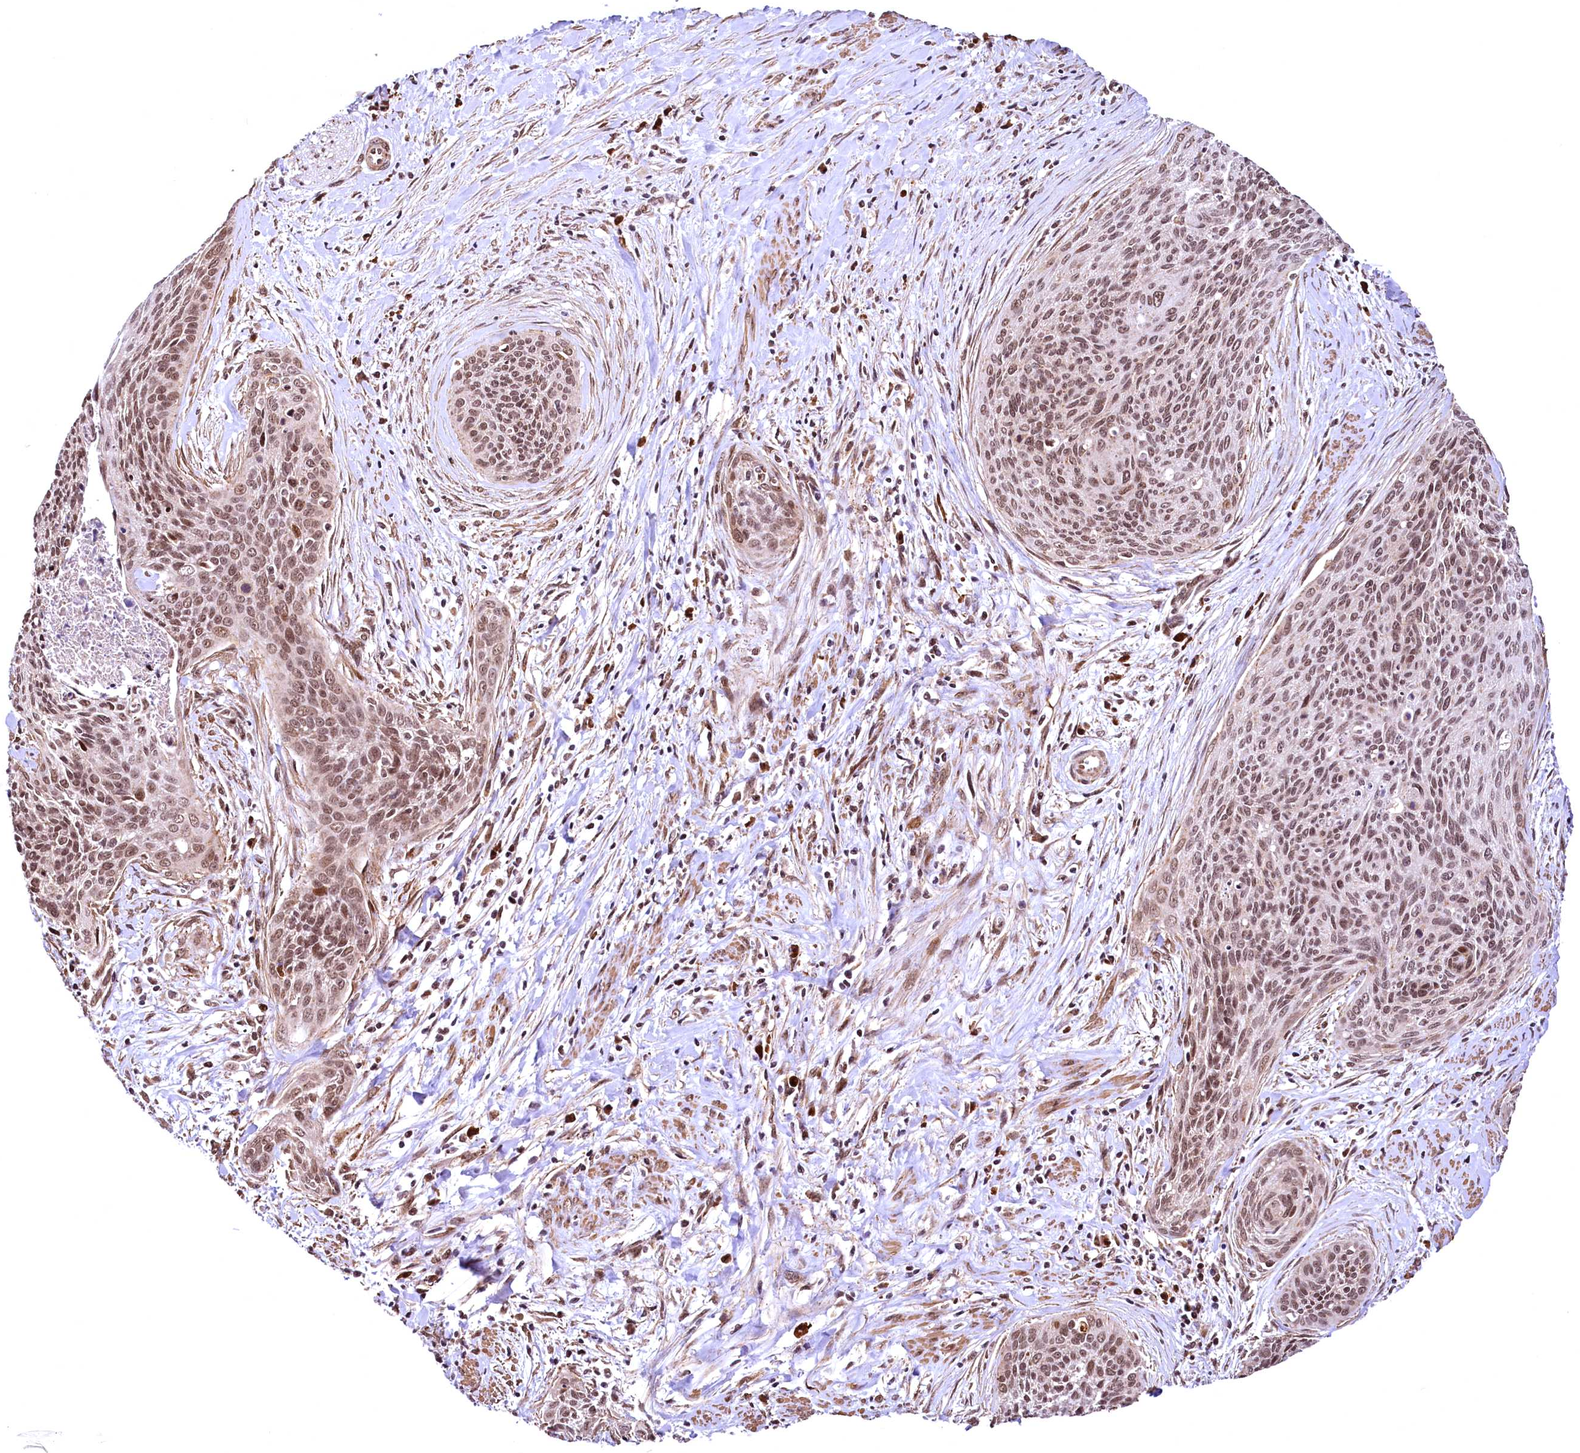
{"staining": {"intensity": "moderate", "quantity": ">75%", "location": "nuclear"}, "tissue": "cervical cancer", "cell_type": "Tumor cells", "image_type": "cancer", "snomed": [{"axis": "morphology", "description": "Squamous cell carcinoma, NOS"}, {"axis": "topography", "description": "Cervix"}], "caption": "Cervical squamous cell carcinoma was stained to show a protein in brown. There is medium levels of moderate nuclear staining in approximately >75% of tumor cells.", "gene": "PDS5B", "patient": {"sex": "female", "age": 55}}